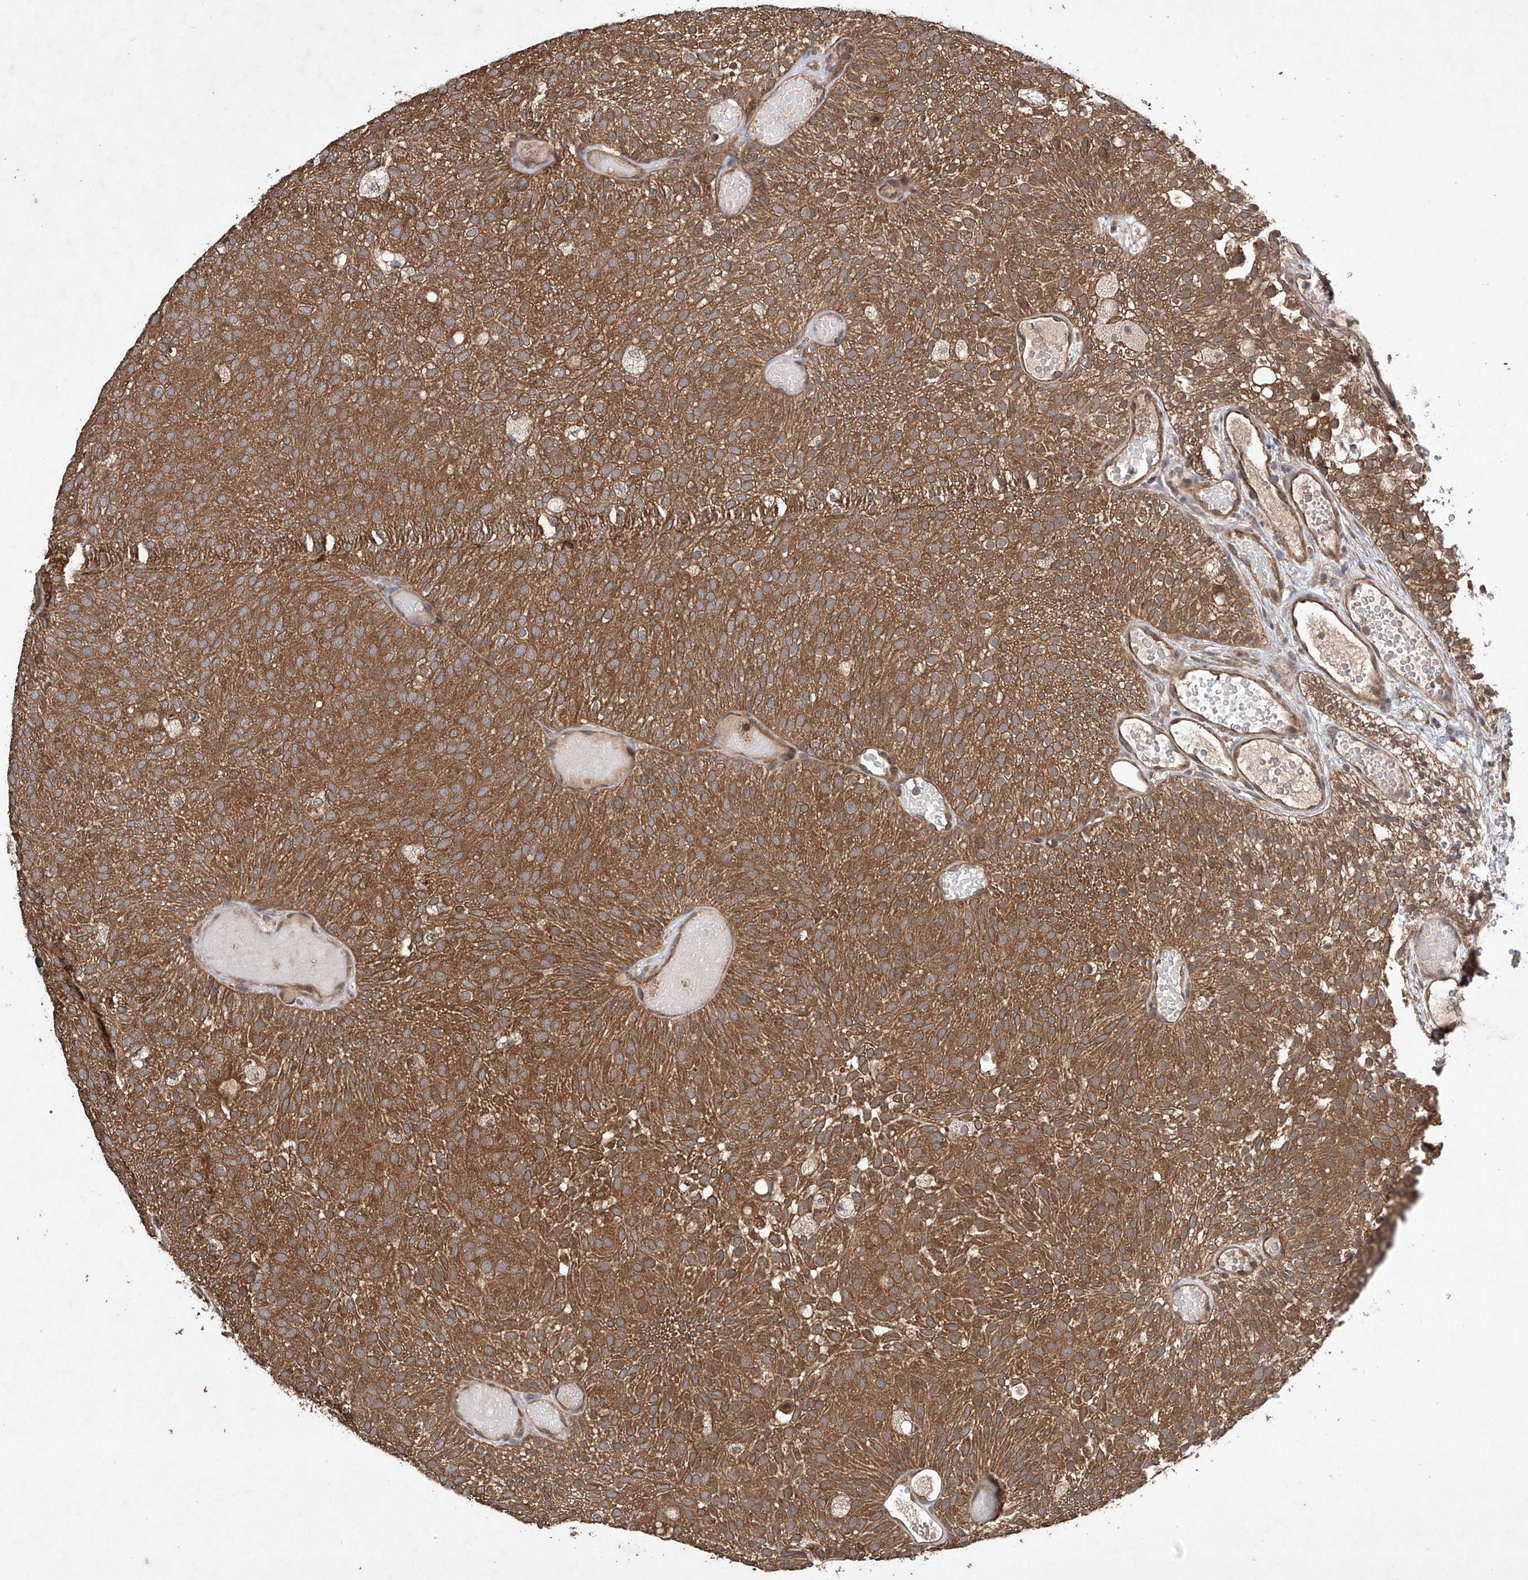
{"staining": {"intensity": "moderate", "quantity": ">75%", "location": "cytoplasmic/membranous"}, "tissue": "urothelial cancer", "cell_type": "Tumor cells", "image_type": "cancer", "snomed": [{"axis": "morphology", "description": "Urothelial carcinoma, Low grade"}, {"axis": "topography", "description": "Urinary bladder"}], "caption": "Protein analysis of urothelial carcinoma (low-grade) tissue demonstrates moderate cytoplasmic/membranous expression in about >75% of tumor cells.", "gene": "LURAP1", "patient": {"sex": "male", "age": 78}}